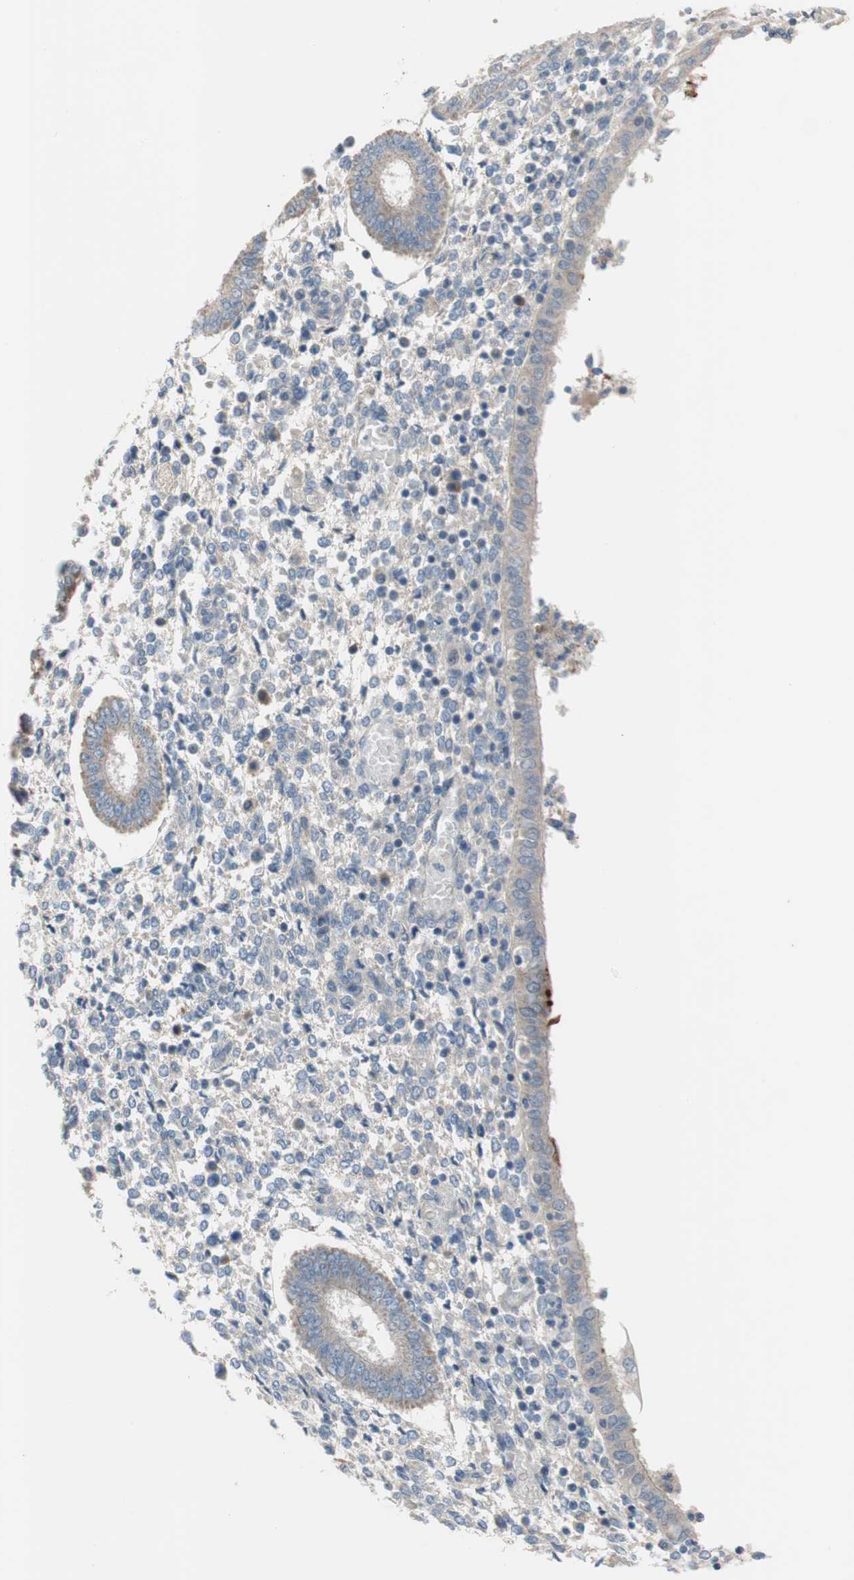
{"staining": {"intensity": "negative", "quantity": "none", "location": "none"}, "tissue": "endometrium", "cell_type": "Cells in endometrial stroma", "image_type": "normal", "snomed": [{"axis": "morphology", "description": "Normal tissue, NOS"}, {"axis": "topography", "description": "Endometrium"}], "caption": "Immunohistochemistry image of normal endometrium stained for a protein (brown), which reveals no expression in cells in endometrial stroma. The staining was performed using DAB (3,3'-diaminobenzidine) to visualize the protein expression in brown, while the nuclei were stained in blue with hematoxylin (Magnification: 20x).", "gene": "TACR3", "patient": {"sex": "female", "age": 35}}